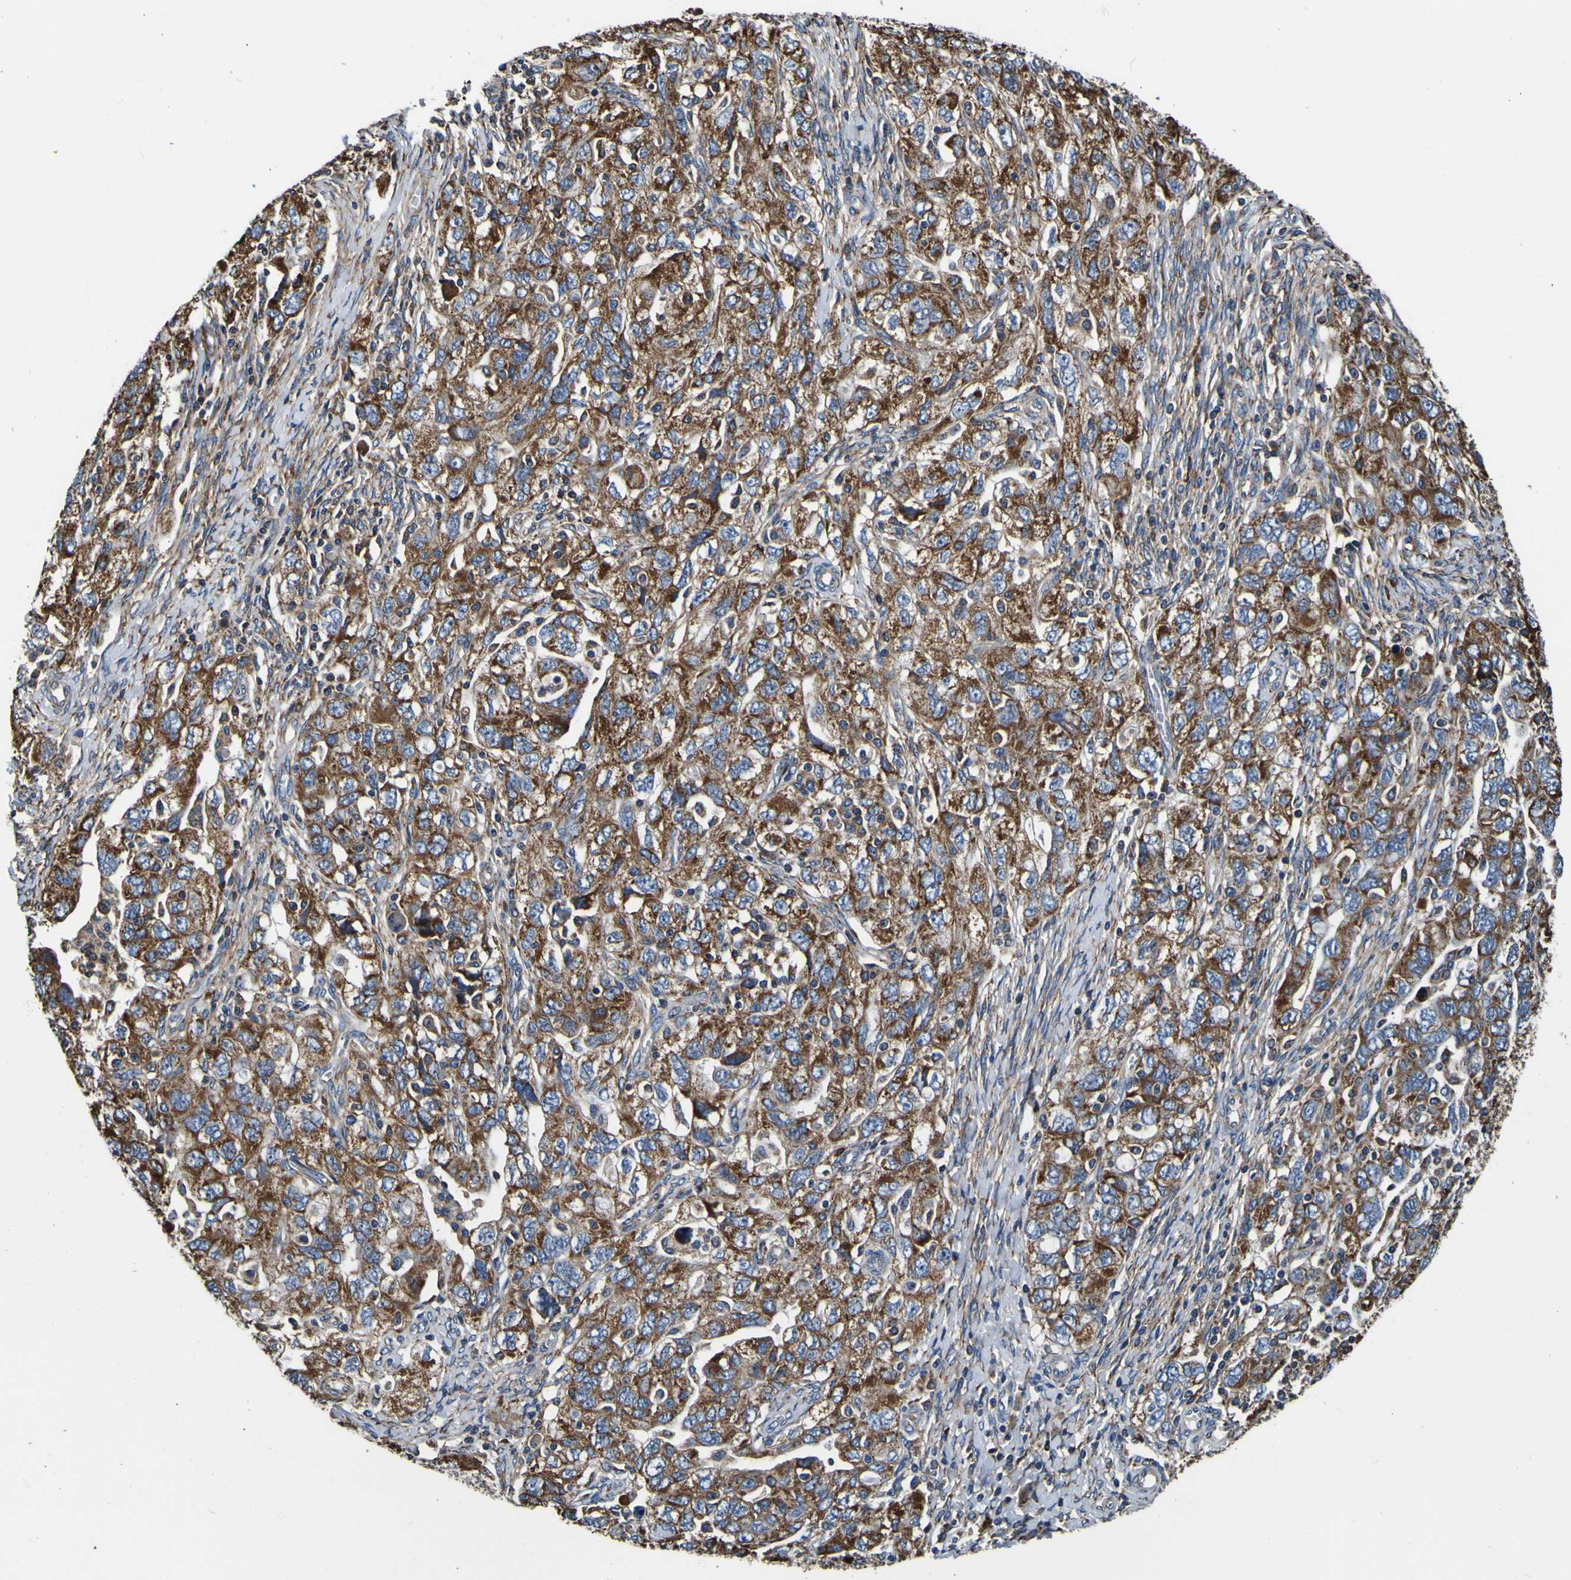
{"staining": {"intensity": "moderate", "quantity": ">75%", "location": "cytoplasmic/membranous"}, "tissue": "ovarian cancer", "cell_type": "Tumor cells", "image_type": "cancer", "snomed": [{"axis": "morphology", "description": "Carcinoma, NOS"}, {"axis": "morphology", "description": "Cystadenocarcinoma, serous, NOS"}, {"axis": "topography", "description": "Ovary"}], "caption": "Immunohistochemical staining of ovarian carcinoma displays moderate cytoplasmic/membranous protein staining in about >75% of tumor cells.", "gene": "INPP5A", "patient": {"sex": "female", "age": 69}}